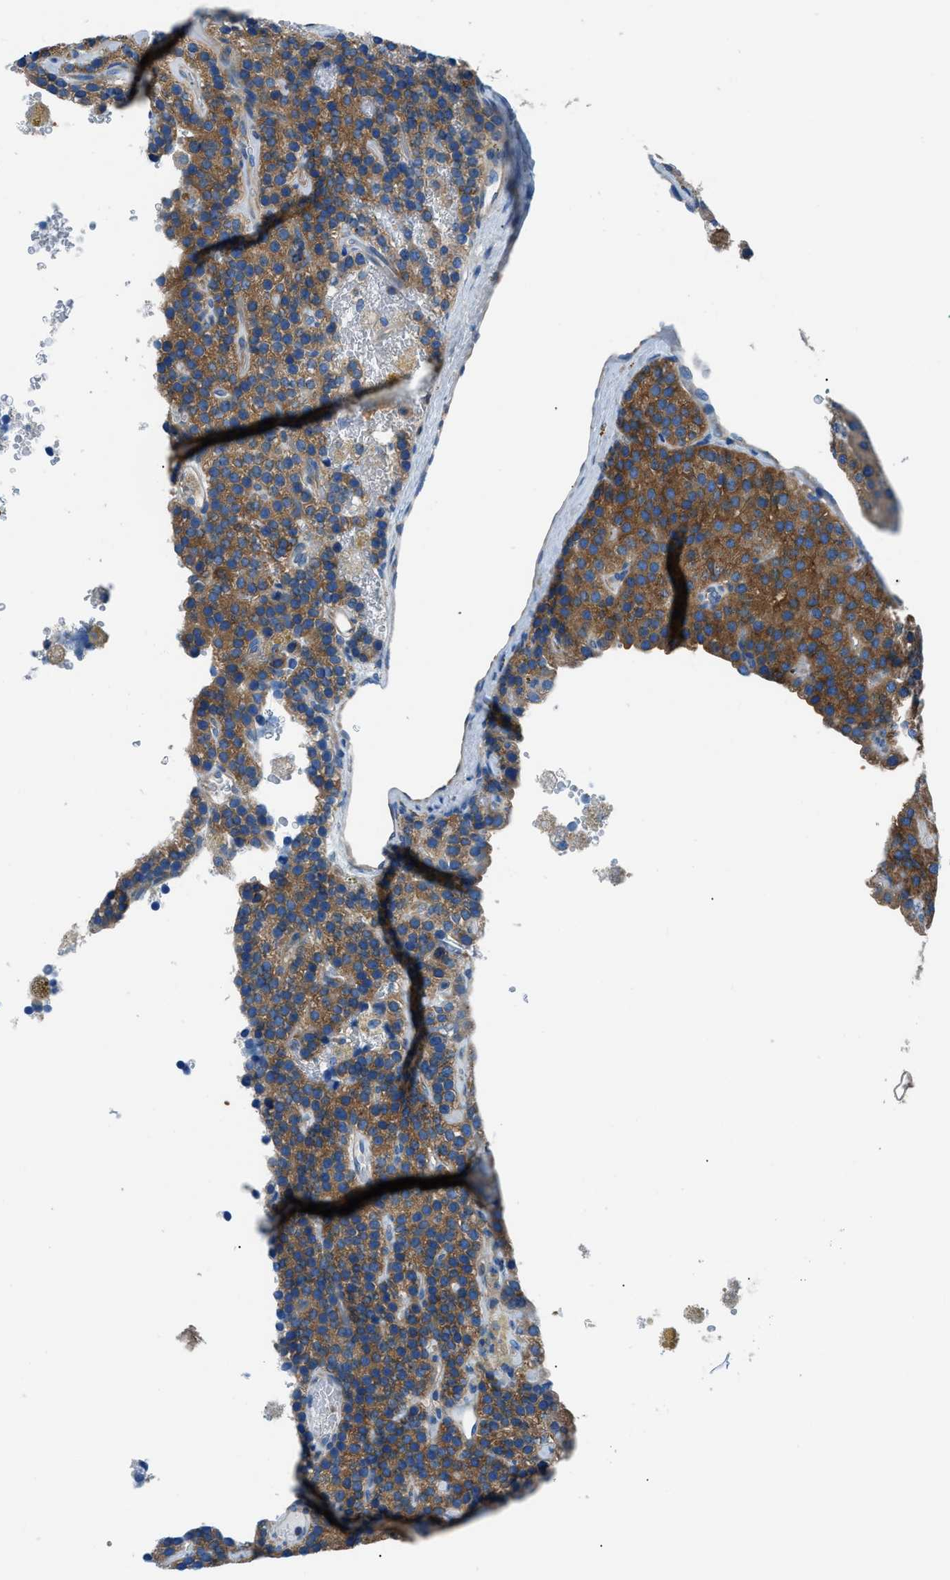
{"staining": {"intensity": "moderate", "quantity": "25%-75%", "location": "cytoplasmic/membranous"}, "tissue": "parathyroid gland", "cell_type": "Glandular cells", "image_type": "normal", "snomed": [{"axis": "morphology", "description": "Normal tissue, NOS"}, {"axis": "morphology", "description": "Adenoma, NOS"}, {"axis": "topography", "description": "Parathyroid gland"}], "caption": "This micrograph shows immunohistochemistry staining of normal parathyroid gland, with medium moderate cytoplasmic/membranous staining in approximately 25%-75% of glandular cells.", "gene": "SARS1", "patient": {"sex": "female", "age": 86}}